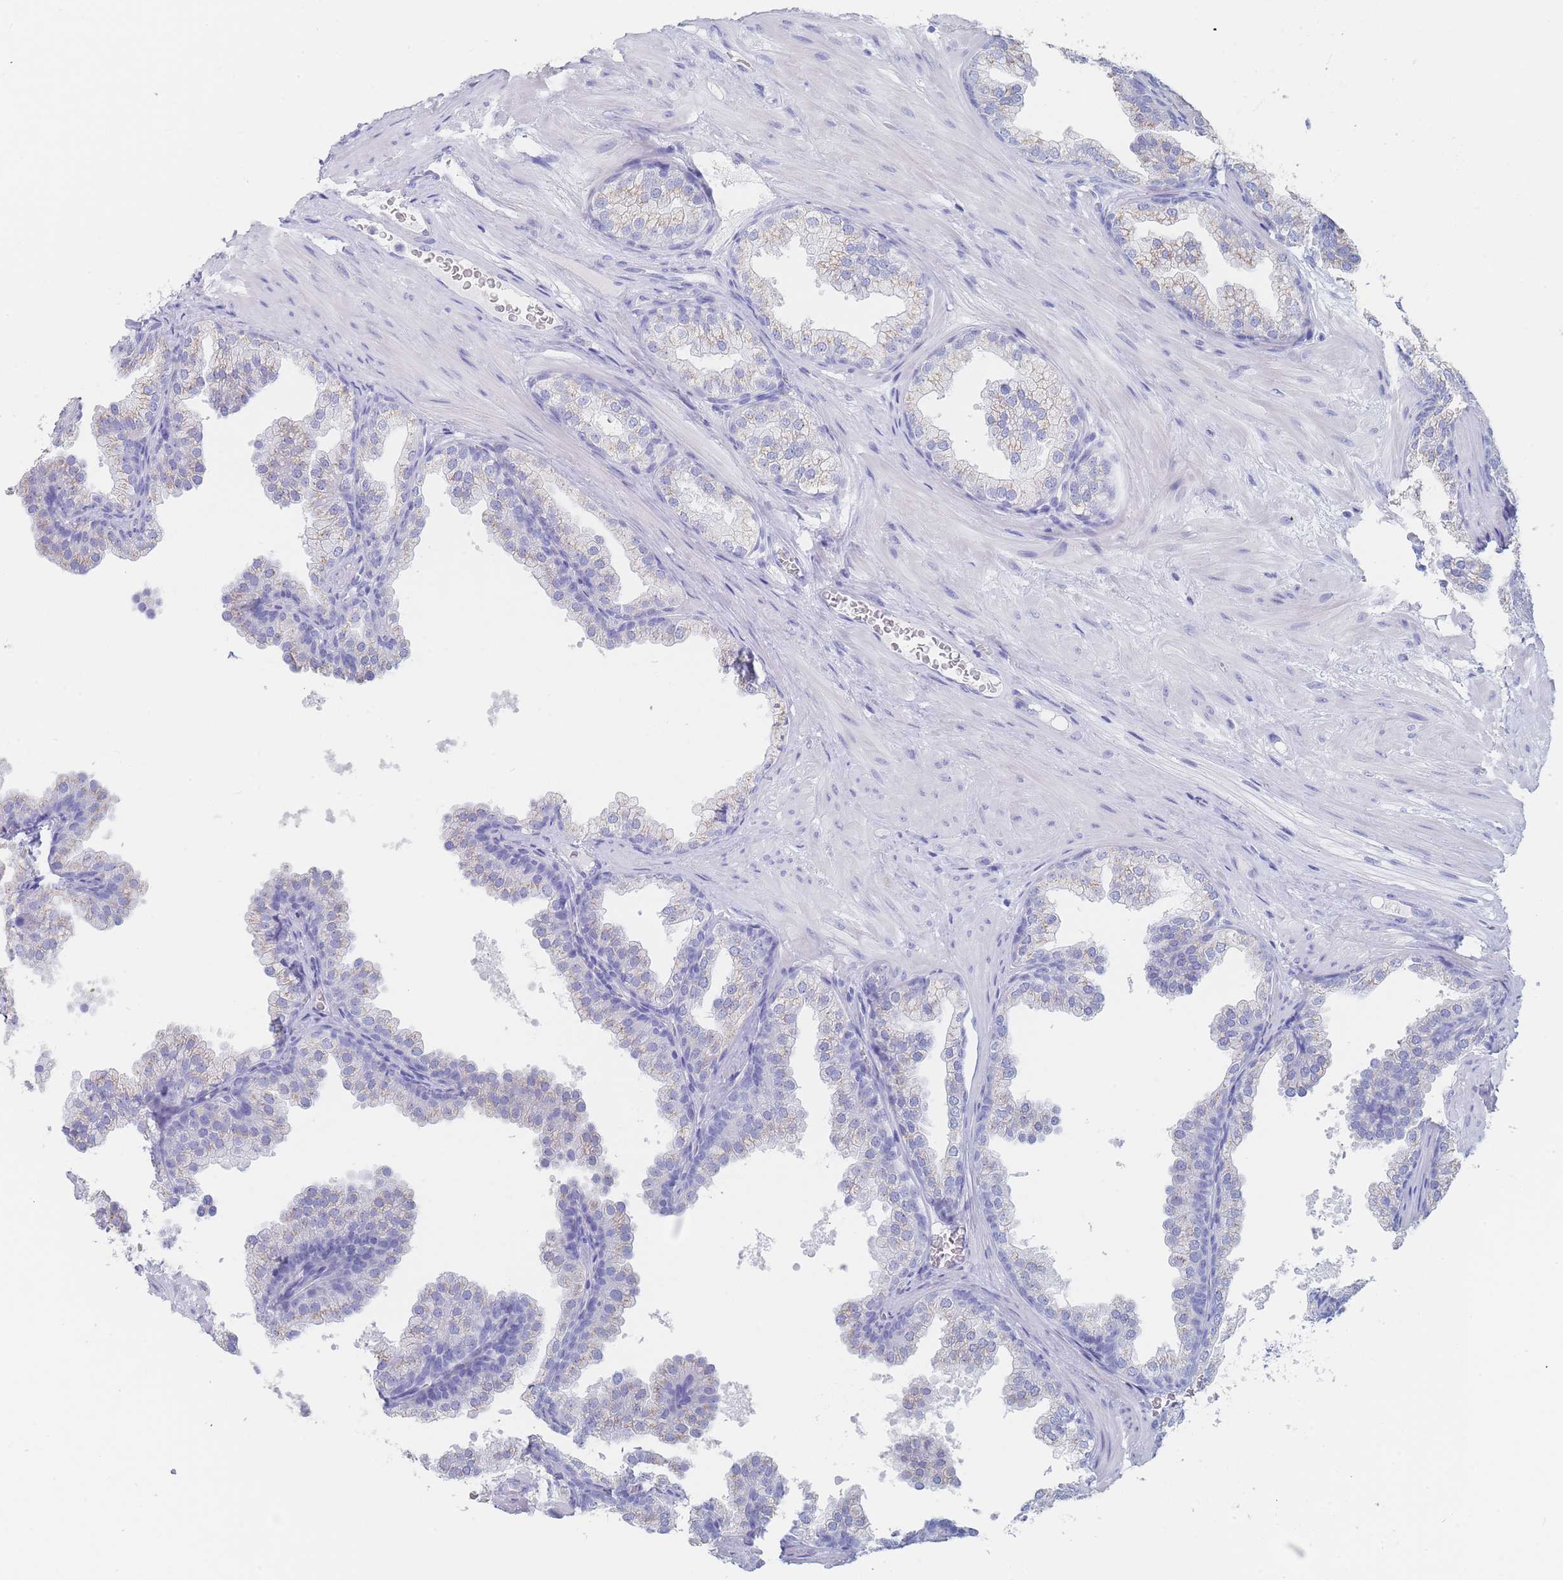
{"staining": {"intensity": "weak", "quantity": "25%-75%", "location": "cytoplasmic/membranous"}, "tissue": "prostate", "cell_type": "Glandular cells", "image_type": "normal", "snomed": [{"axis": "morphology", "description": "Normal tissue, NOS"}, {"axis": "topography", "description": "Prostate"}], "caption": "A high-resolution micrograph shows immunohistochemistry (IHC) staining of benign prostate, which exhibits weak cytoplasmic/membranous staining in approximately 25%-75% of glandular cells.", "gene": "SLC25A35", "patient": {"sex": "male", "age": 37}}